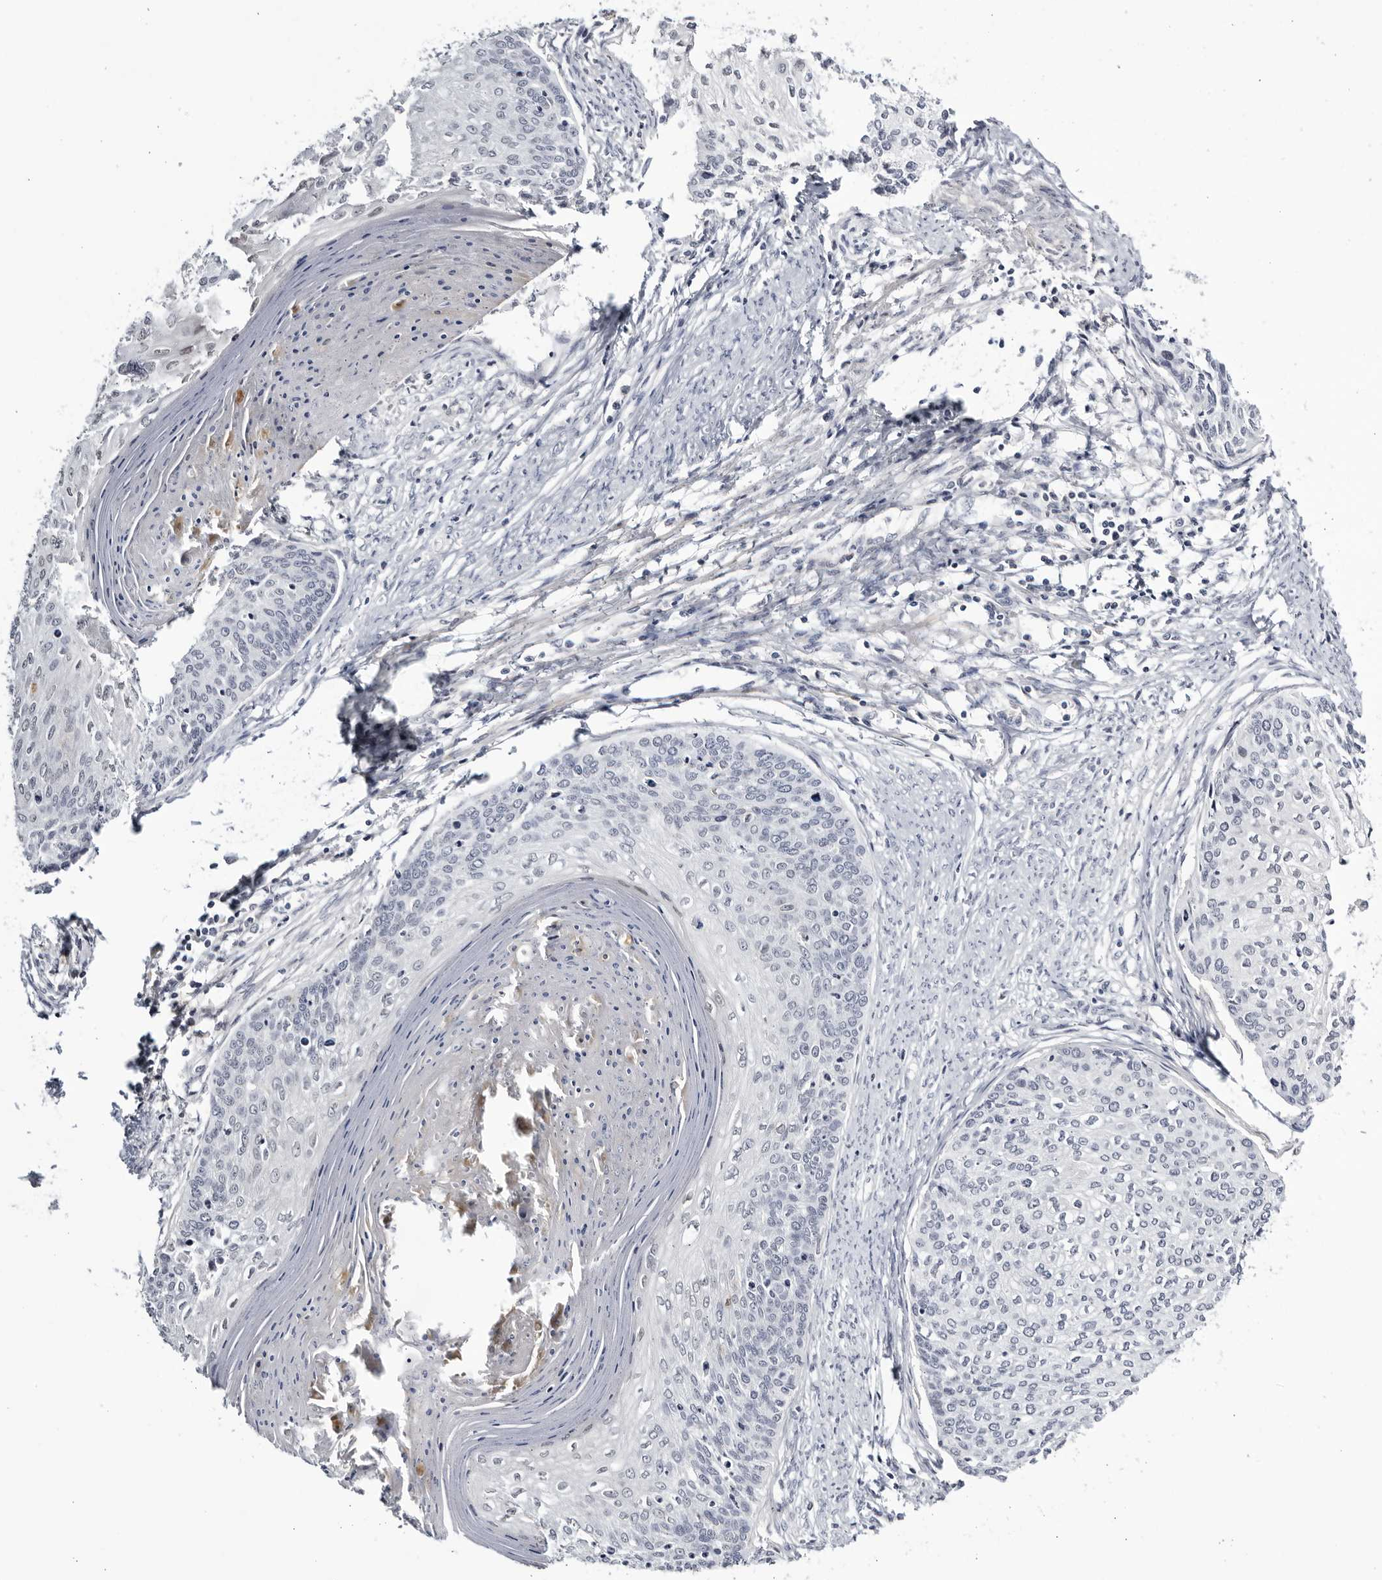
{"staining": {"intensity": "negative", "quantity": "none", "location": "none"}, "tissue": "cervical cancer", "cell_type": "Tumor cells", "image_type": "cancer", "snomed": [{"axis": "morphology", "description": "Squamous cell carcinoma, NOS"}, {"axis": "topography", "description": "Cervix"}], "caption": "Cervical squamous cell carcinoma stained for a protein using IHC exhibits no expression tumor cells.", "gene": "CNBD1", "patient": {"sex": "female", "age": 37}}